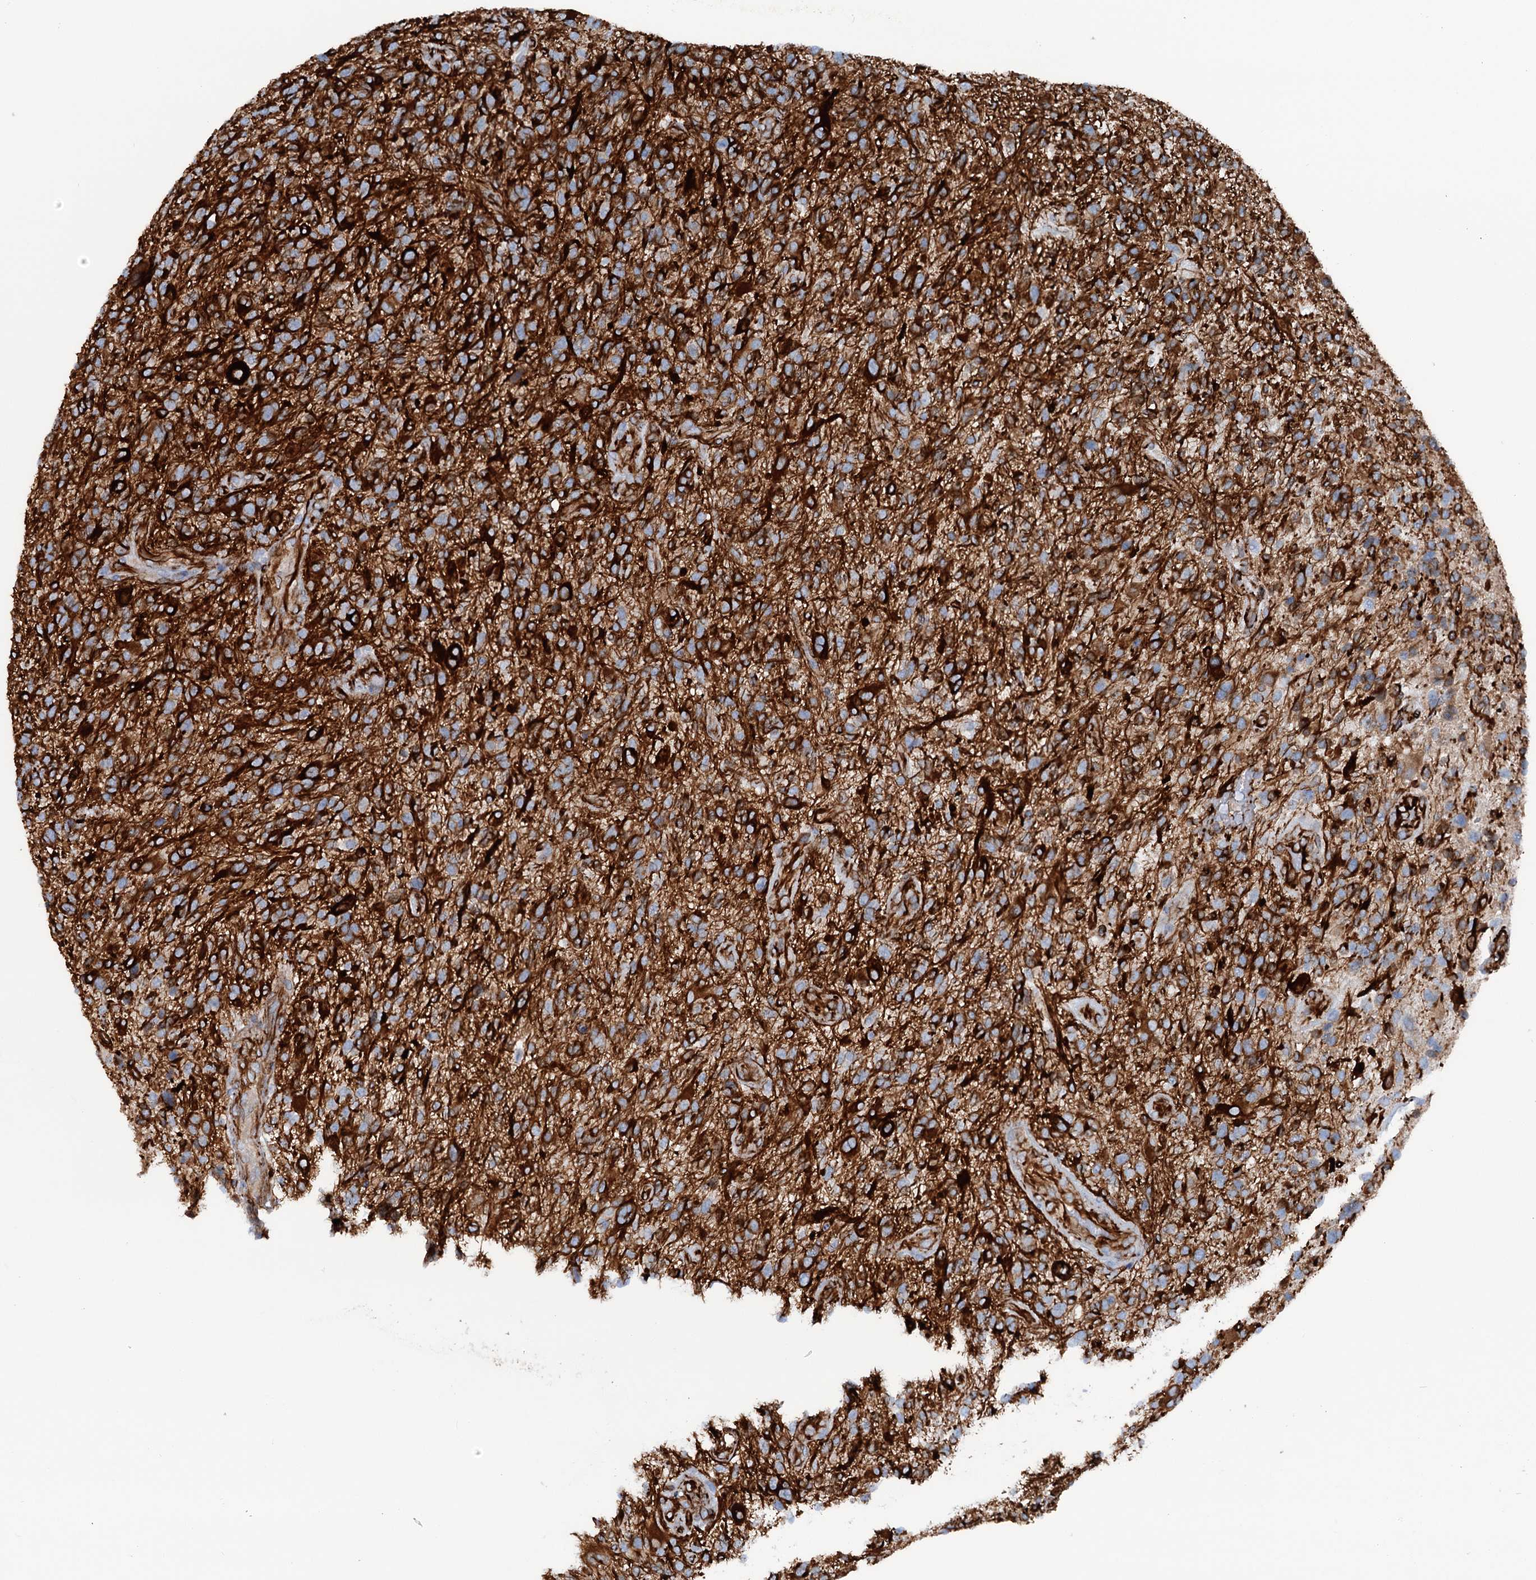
{"staining": {"intensity": "strong", "quantity": "25%-75%", "location": "cytoplasmic/membranous"}, "tissue": "glioma", "cell_type": "Tumor cells", "image_type": "cancer", "snomed": [{"axis": "morphology", "description": "Glioma, malignant, High grade"}, {"axis": "topography", "description": "Brain"}], "caption": "IHC photomicrograph of neoplastic tissue: human glioma stained using immunohistochemistry (IHC) reveals high levels of strong protein expression localized specifically in the cytoplasmic/membranous of tumor cells, appearing as a cytoplasmic/membranous brown color.", "gene": "CALCOCO1", "patient": {"sex": "male", "age": 47}}